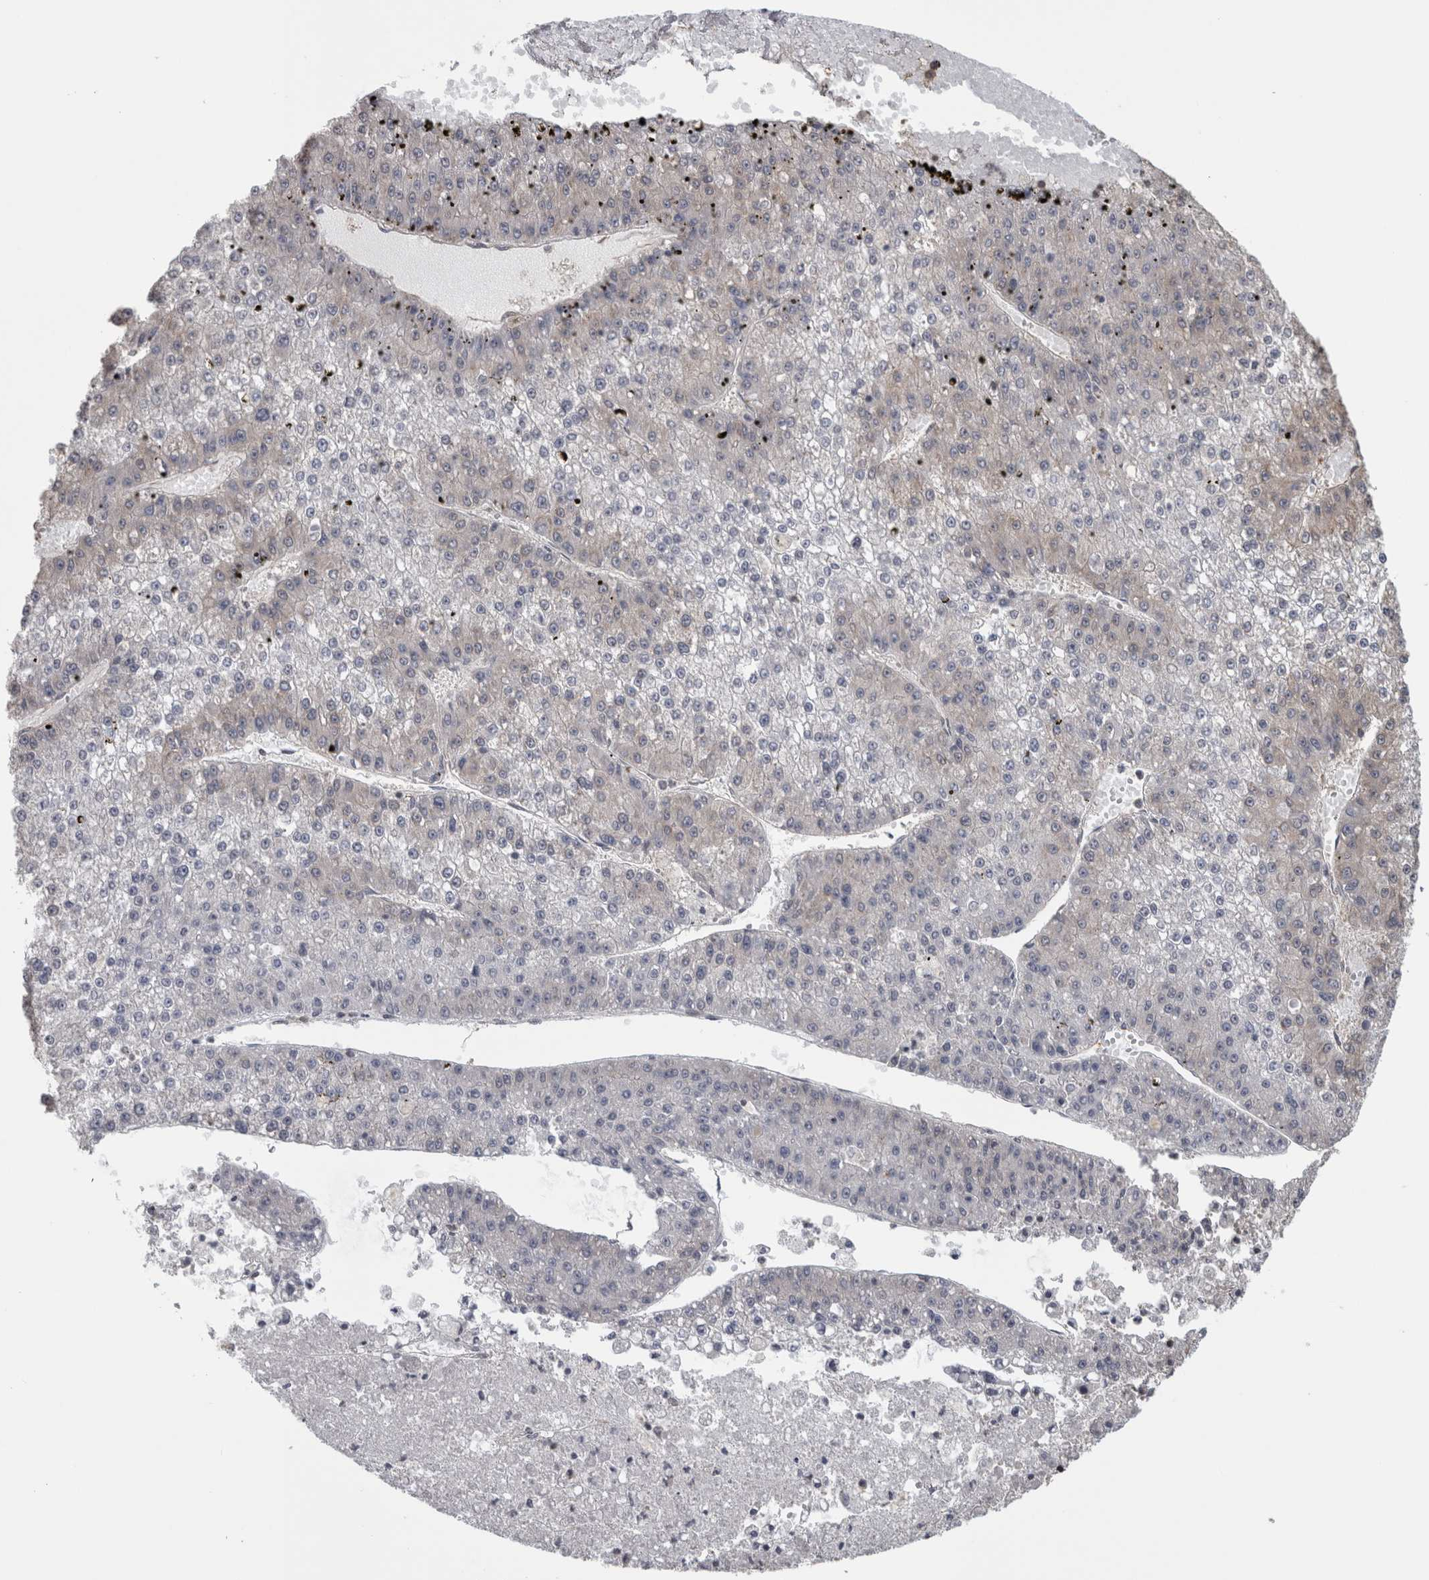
{"staining": {"intensity": "negative", "quantity": "none", "location": "none"}, "tissue": "liver cancer", "cell_type": "Tumor cells", "image_type": "cancer", "snomed": [{"axis": "morphology", "description": "Carcinoma, Hepatocellular, NOS"}, {"axis": "topography", "description": "Liver"}], "caption": "Liver cancer (hepatocellular carcinoma) was stained to show a protein in brown. There is no significant positivity in tumor cells.", "gene": "ATXN2", "patient": {"sex": "female", "age": 73}}